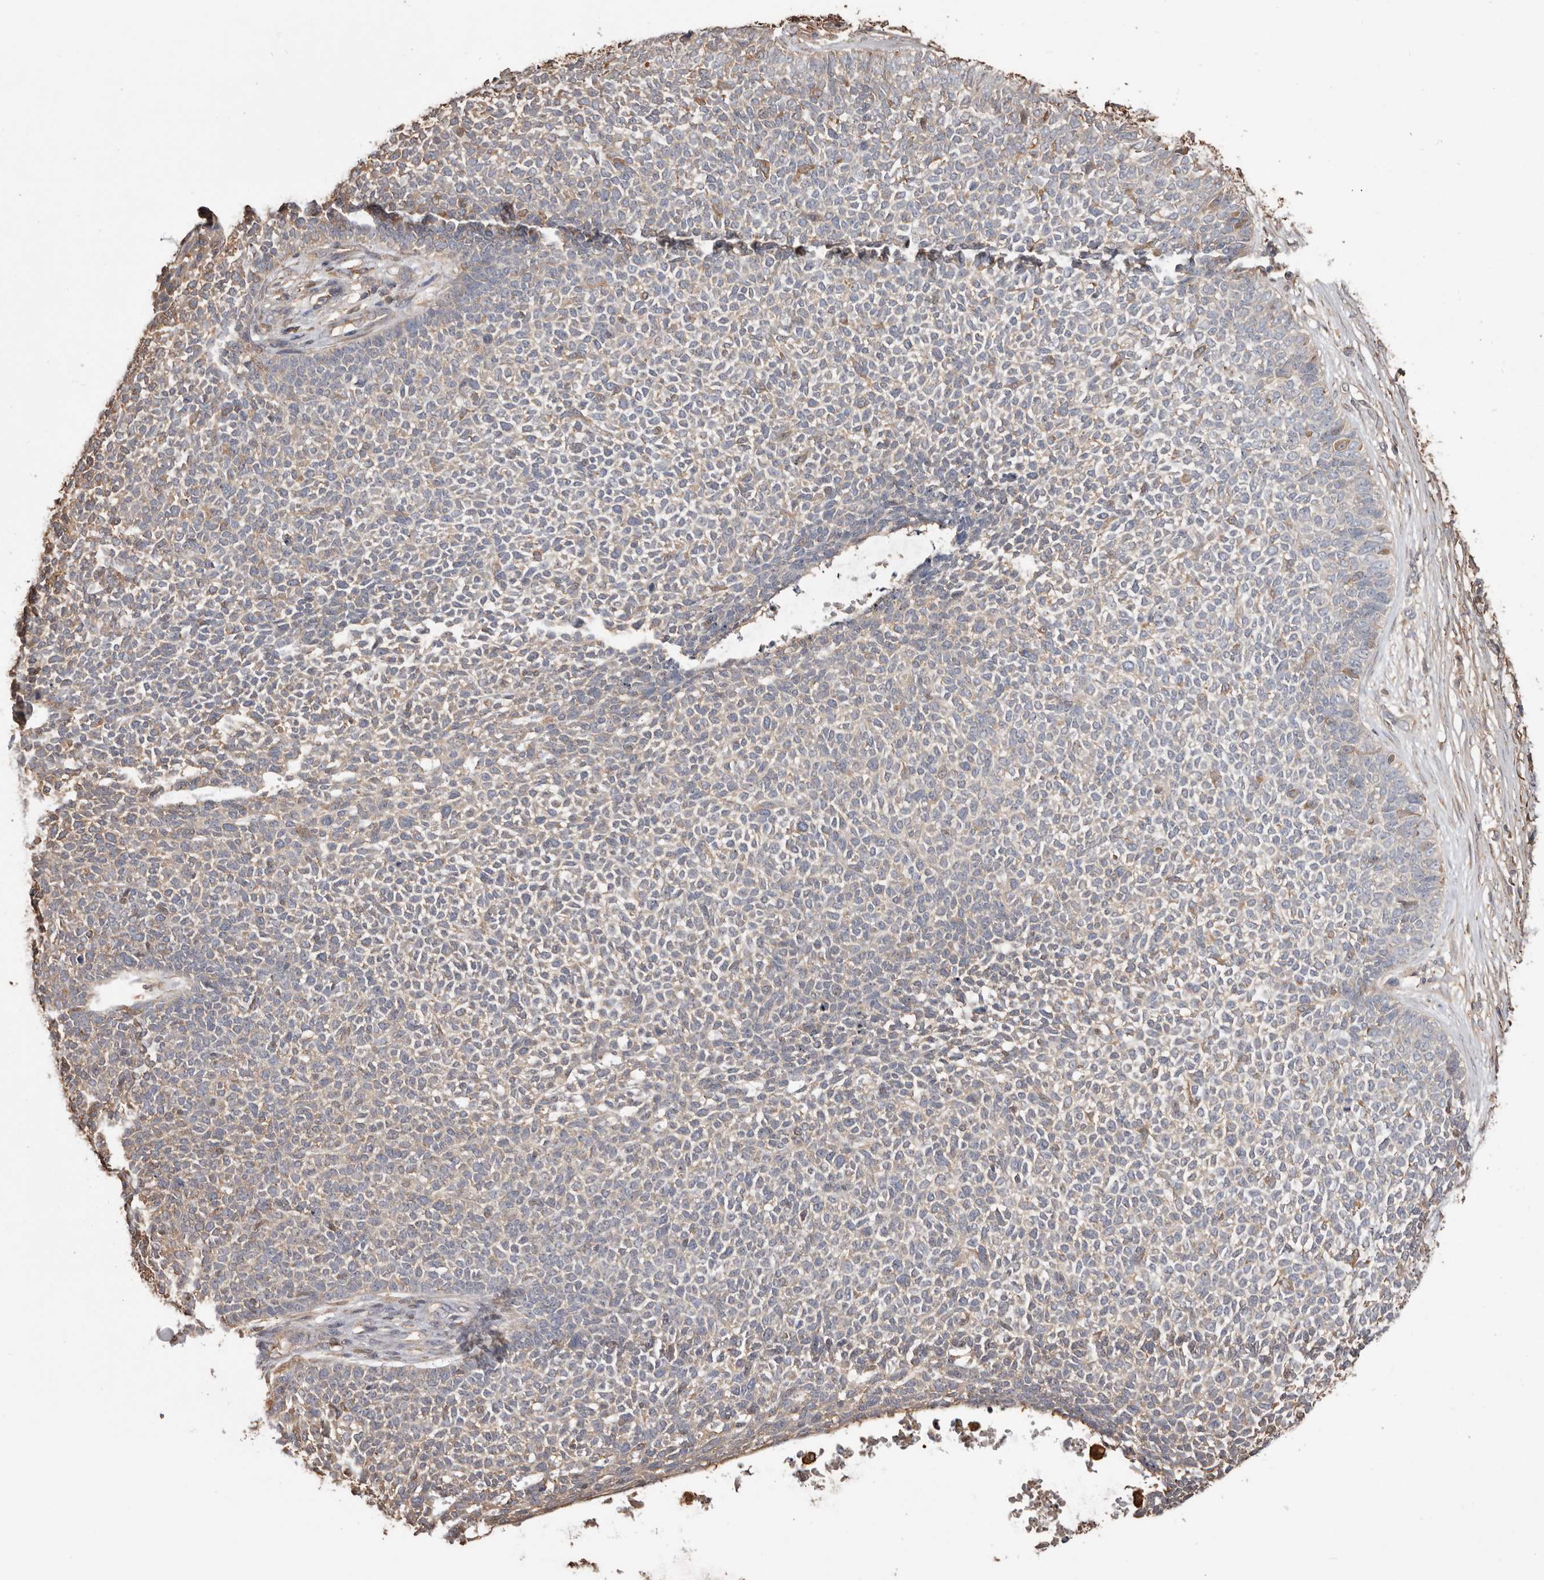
{"staining": {"intensity": "weak", "quantity": "<25%", "location": "cytoplasmic/membranous"}, "tissue": "skin cancer", "cell_type": "Tumor cells", "image_type": "cancer", "snomed": [{"axis": "morphology", "description": "Basal cell carcinoma"}, {"axis": "topography", "description": "Skin"}], "caption": "Protein analysis of skin cancer (basal cell carcinoma) exhibits no significant staining in tumor cells. (Immunohistochemistry (ihc), brightfield microscopy, high magnification).", "gene": "PKM", "patient": {"sex": "female", "age": 84}}